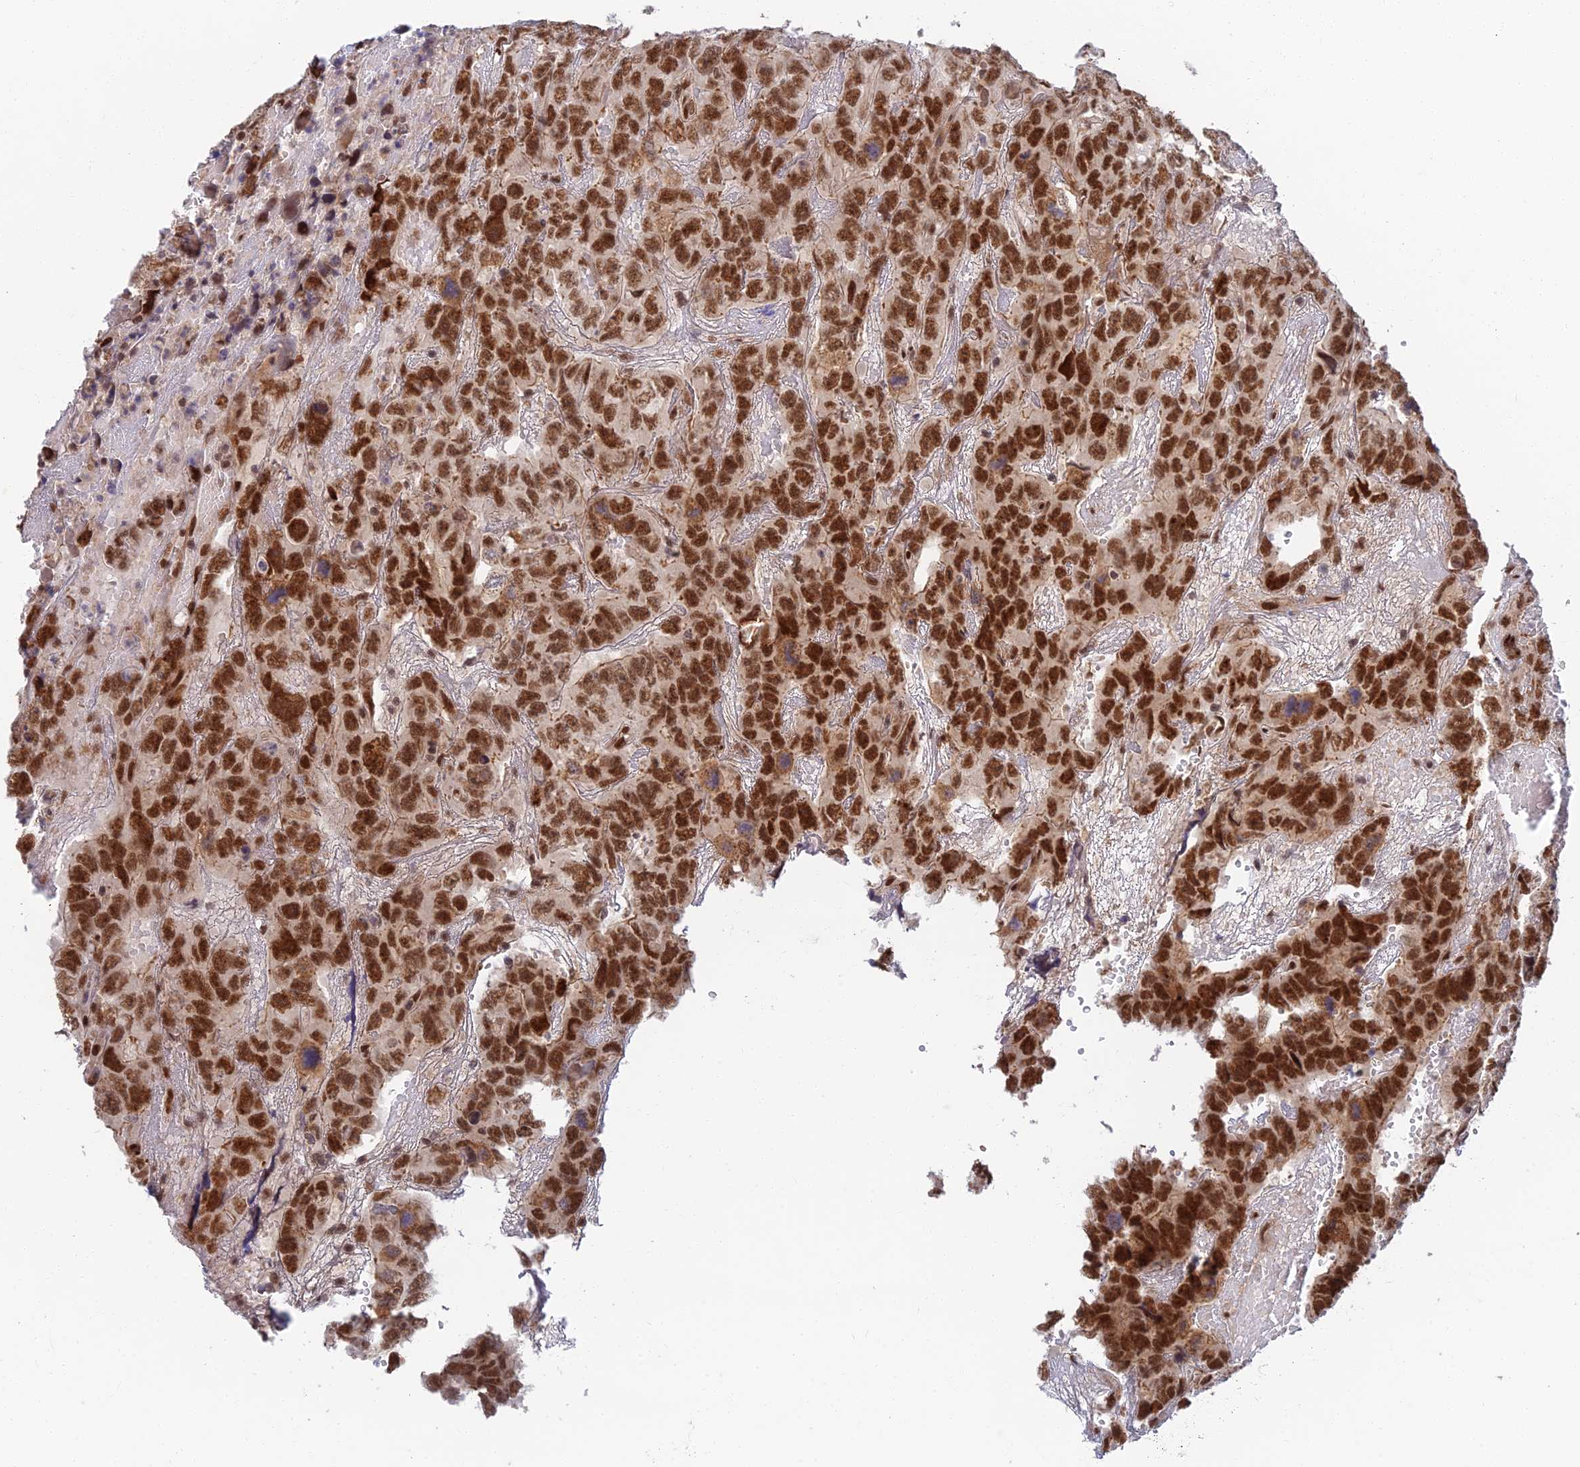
{"staining": {"intensity": "strong", "quantity": ">75%", "location": "nuclear"}, "tissue": "testis cancer", "cell_type": "Tumor cells", "image_type": "cancer", "snomed": [{"axis": "morphology", "description": "Carcinoma, Embryonal, NOS"}, {"axis": "topography", "description": "Testis"}], "caption": "Testis cancer stained for a protein demonstrates strong nuclear positivity in tumor cells. (DAB = brown stain, brightfield microscopy at high magnification).", "gene": "TCEA2", "patient": {"sex": "male", "age": 45}}